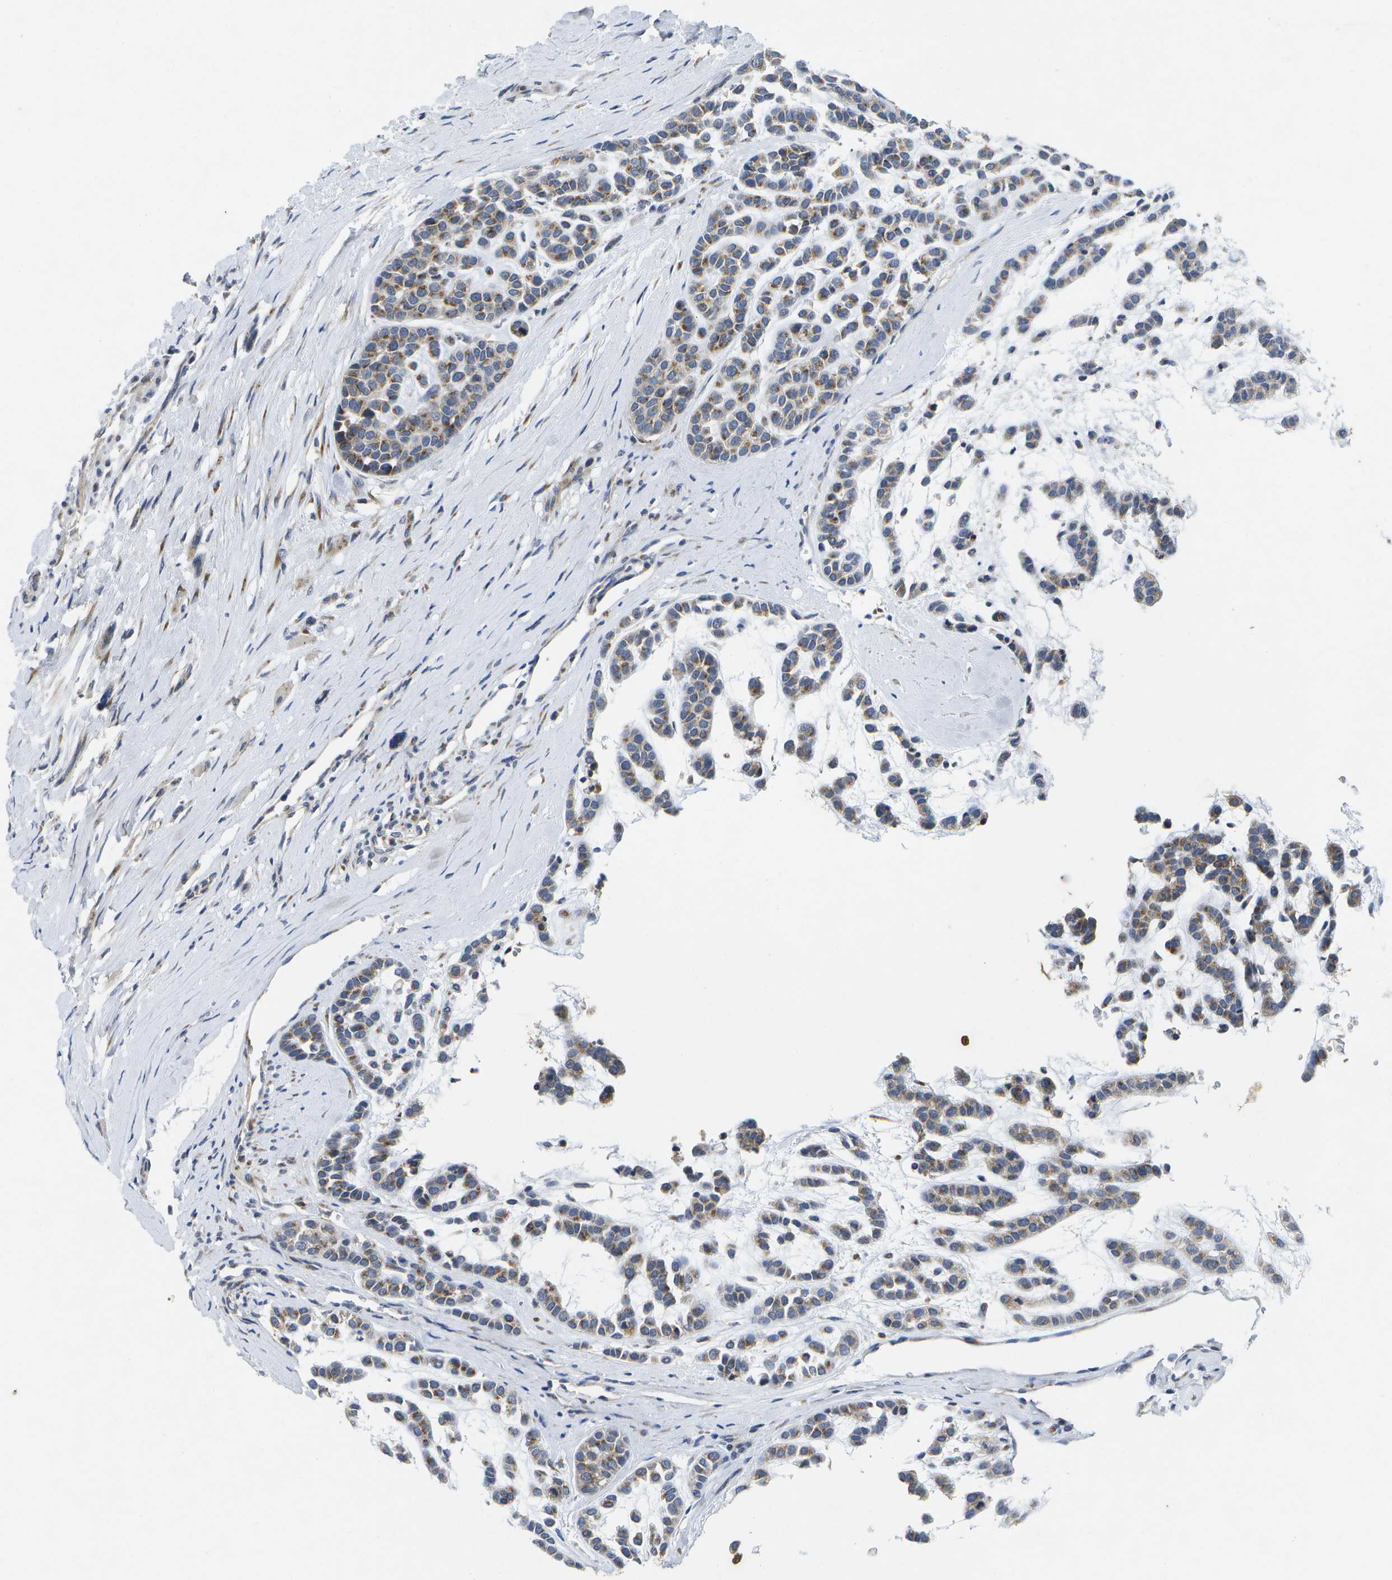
{"staining": {"intensity": "moderate", "quantity": "25%-75%", "location": "cytoplasmic/membranous"}, "tissue": "head and neck cancer", "cell_type": "Tumor cells", "image_type": "cancer", "snomed": [{"axis": "morphology", "description": "Adenocarcinoma, NOS"}, {"axis": "morphology", "description": "Adenoma, NOS"}, {"axis": "topography", "description": "Head-Neck"}], "caption": "Immunohistochemical staining of head and neck cancer displays moderate cytoplasmic/membranous protein expression in about 25%-75% of tumor cells.", "gene": "KDELR1", "patient": {"sex": "female", "age": 55}}